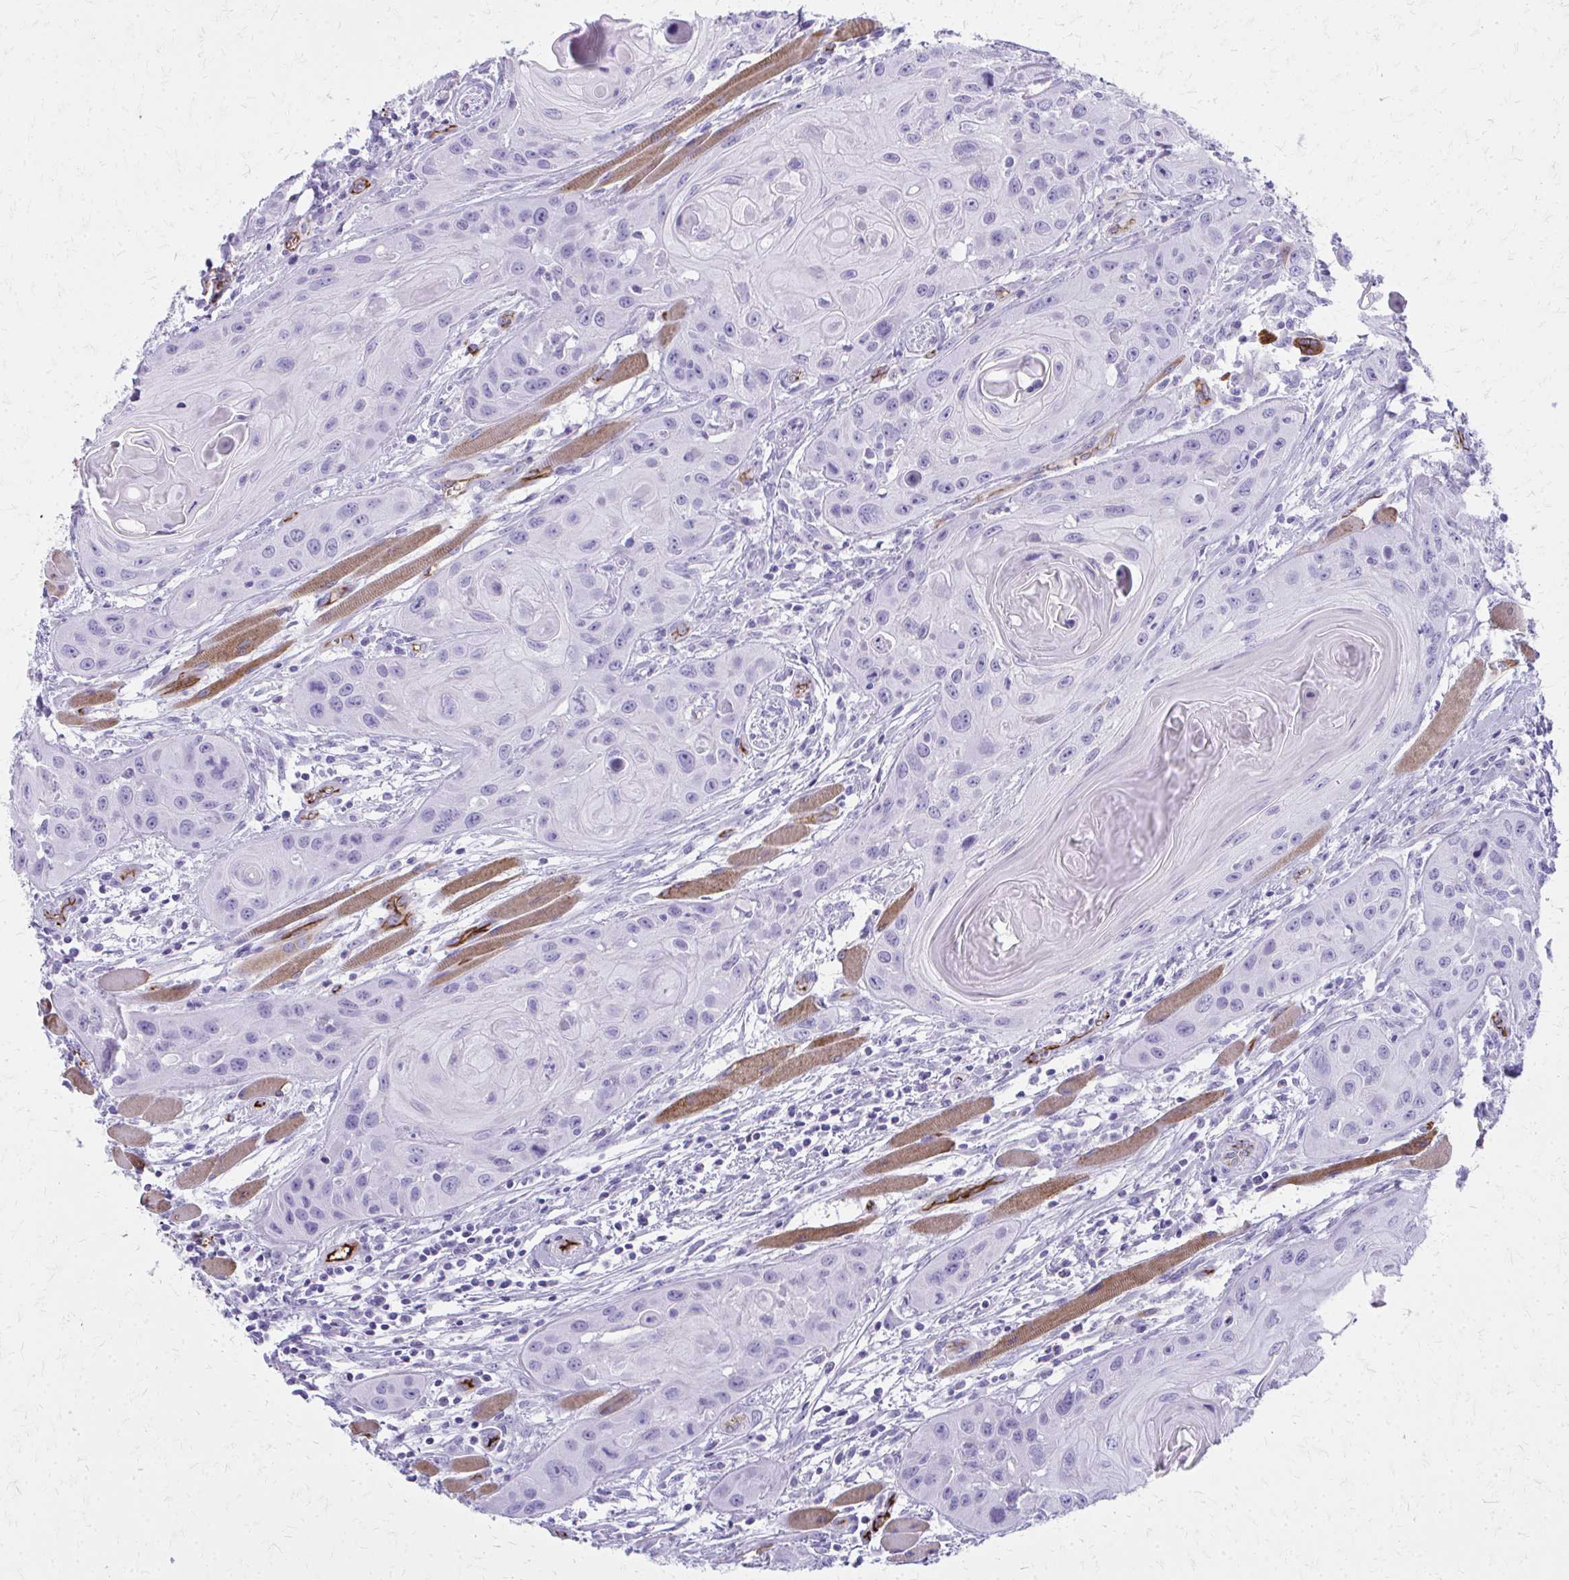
{"staining": {"intensity": "negative", "quantity": "none", "location": "none"}, "tissue": "head and neck cancer", "cell_type": "Tumor cells", "image_type": "cancer", "snomed": [{"axis": "morphology", "description": "Squamous cell carcinoma, NOS"}, {"axis": "topography", "description": "Oral tissue"}, {"axis": "topography", "description": "Head-Neck"}], "caption": "This is a image of IHC staining of squamous cell carcinoma (head and neck), which shows no staining in tumor cells.", "gene": "TPSG1", "patient": {"sex": "male", "age": 58}}